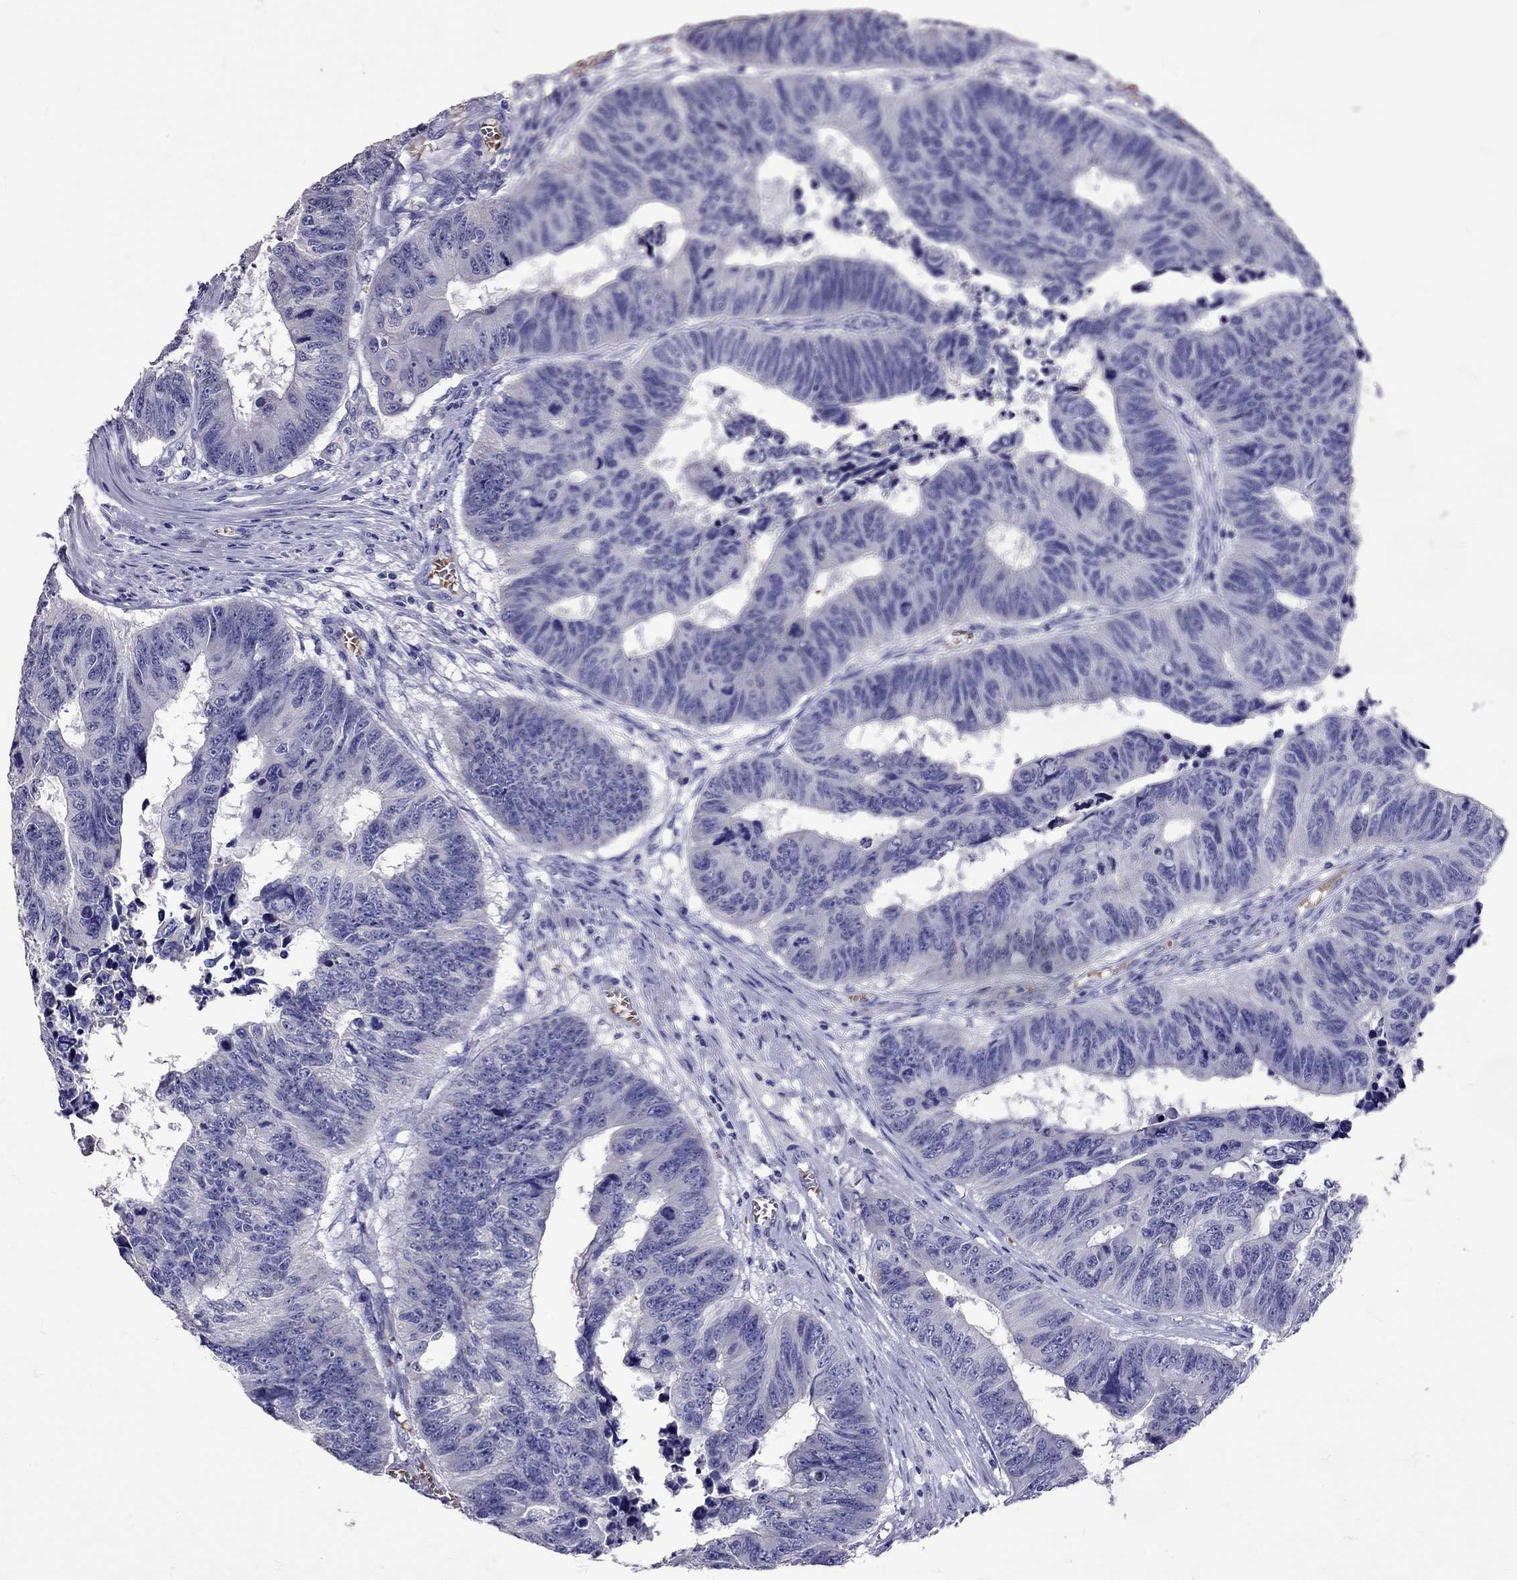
{"staining": {"intensity": "negative", "quantity": "none", "location": "none"}, "tissue": "colorectal cancer", "cell_type": "Tumor cells", "image_type": "cancer", "snomed": [{"axis": "morphology", "description": "Adenocarcinoma, NOS"}, {"axis": "topography", "description": "Rectum"}], "caption": "Tumor cells show no significant staining in colorectal adenocarcinoma. (DAB immunohistochemistry (IHC) visualized using brightfield microscopy, high magnification).", "gene": "TBR1", "patient": {"sex": "female", "age": 85}}